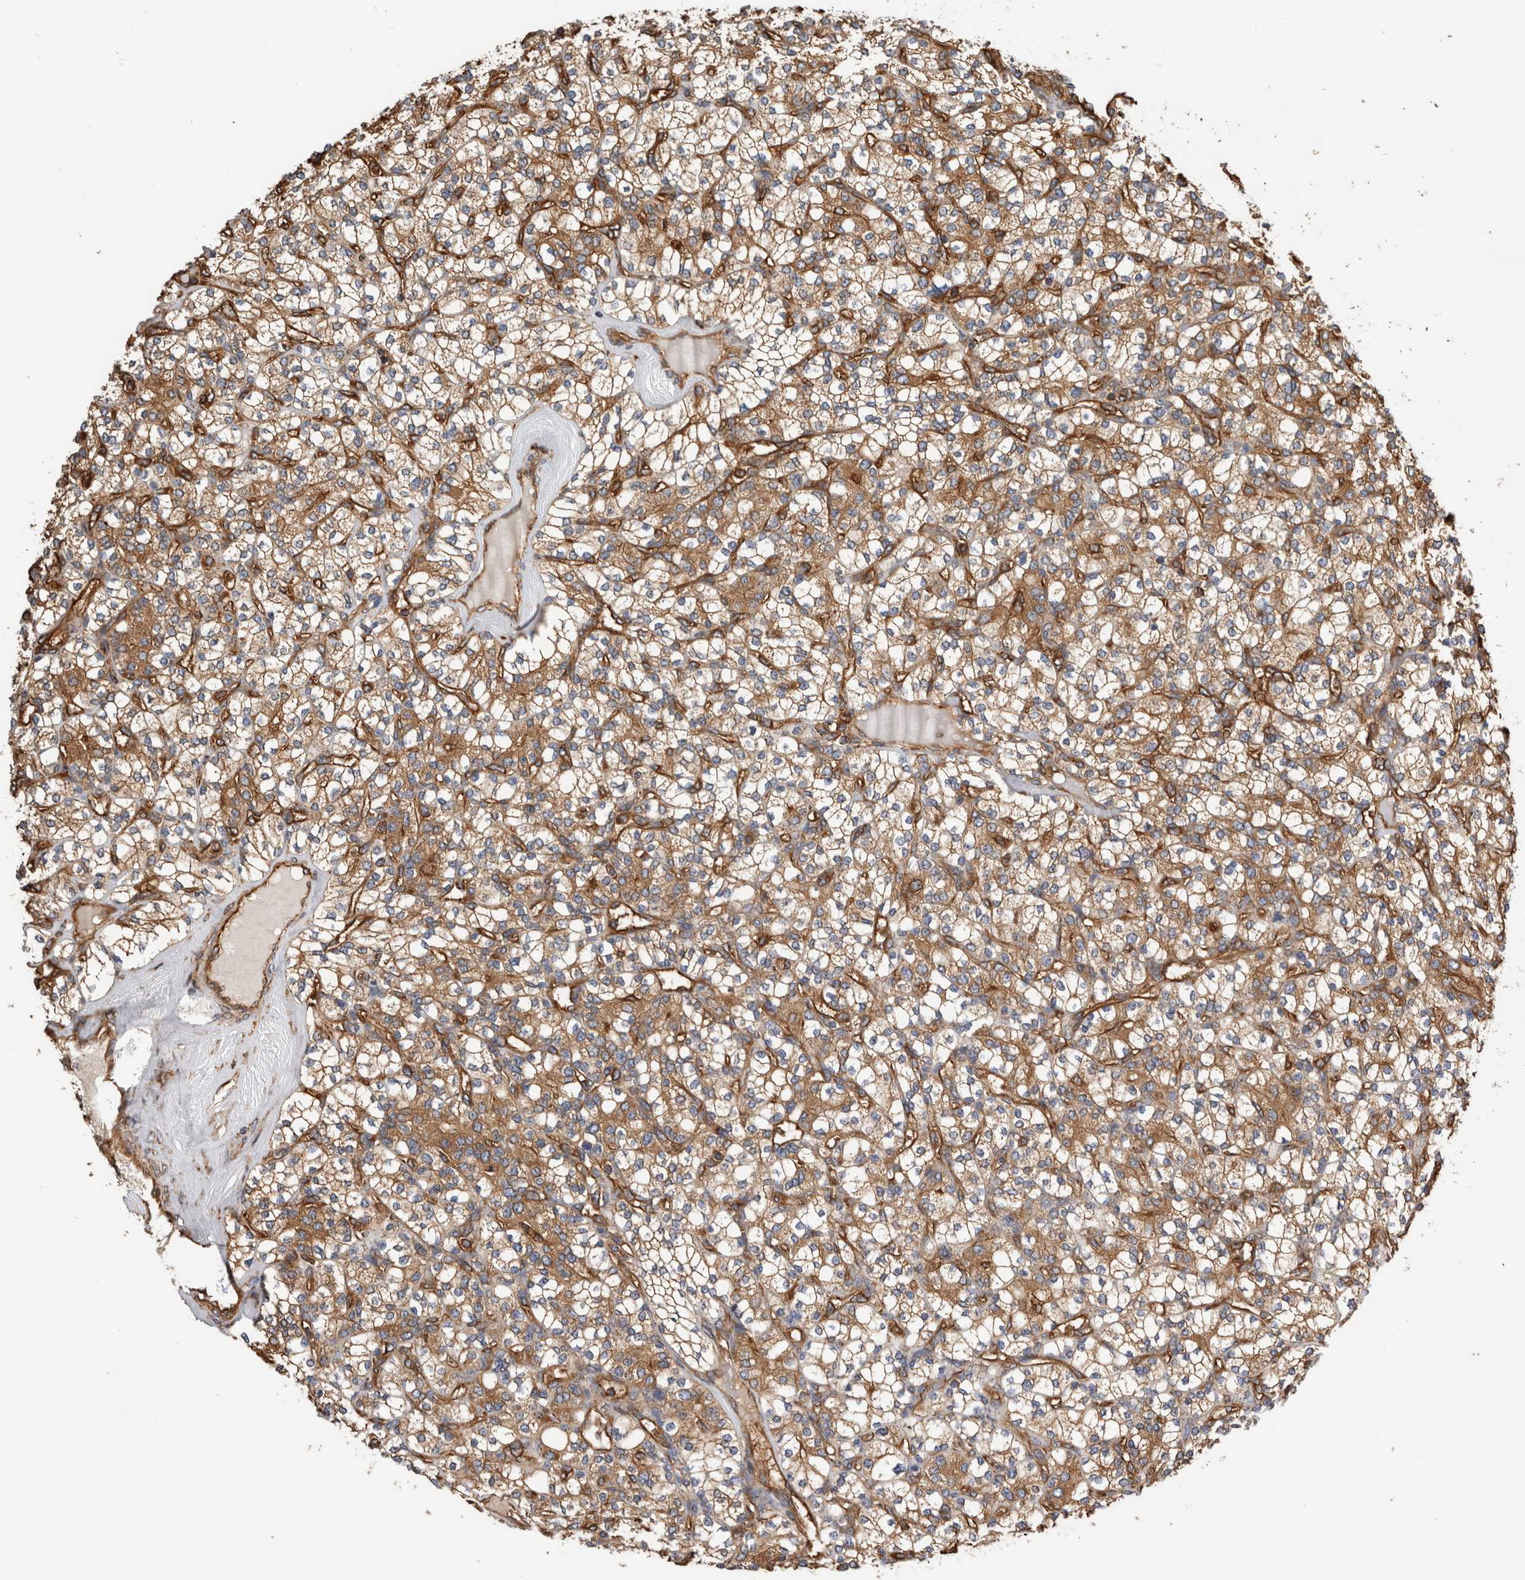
{"staining": {"intensity": "moderate", "quantity": ">75%", "location": "cytoplasmic/membranous"}, "tissue": "renal cancer", "cell_type": "Tumor cells", "image_type": "cancer", "snomed": [{"axis": "morphology", "description": "Adenocarcinoma, NOS"}, {"axis": "topography", "description": "Kidney"}], "caption": "Adenocarcinoma (renal) stained with DAB immunohistochemistry (IHC) displays medium levels of moderate cytoplasmic/membranous positivity in about >75% of tumor cells.", "gene": "ZNF397", "patient": {"sex": "male", "age": 77}}